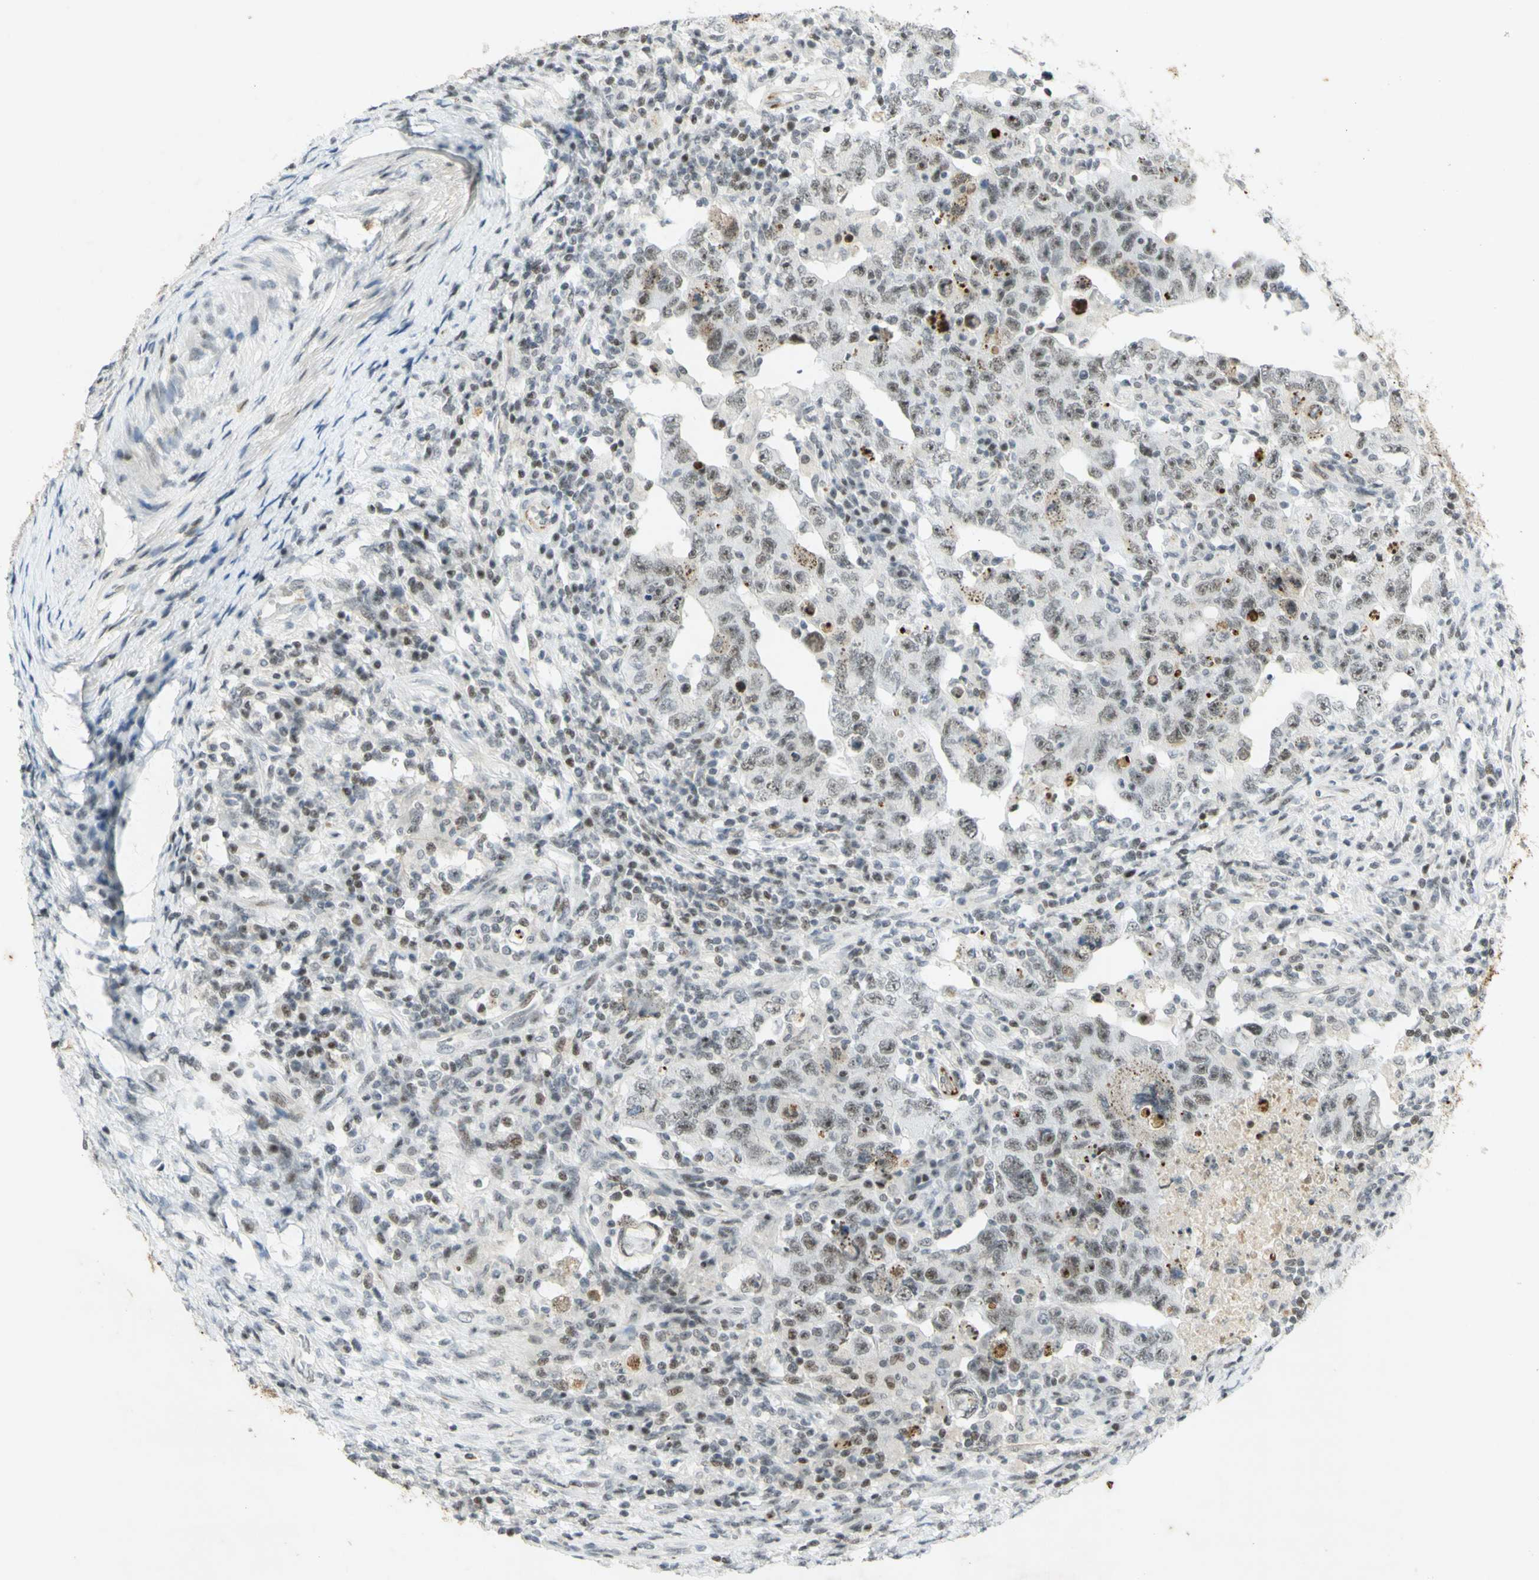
{"staining": {"intensity": "moderate", "quantity": ">75%", "location": "nuclear"}, "tissue": "testis cancer", "cell_type": "Tumor cells", "image_type": "cancer", "snomed": [{"axis": "morphology", "description": "Carcinoma, Embryonal, NOS"}, {"axis": "topography", "description": "Testis"}], "caption": "DAB immunohistochemical staining of testis cancer reveals moderate nuclear protein expression in approximately >75% of tumor cells. (Brightfield microscopy of DAB IHC at high magnification).", "gene": "IRF1", "patient": {"sex": "male", "age": 26}}